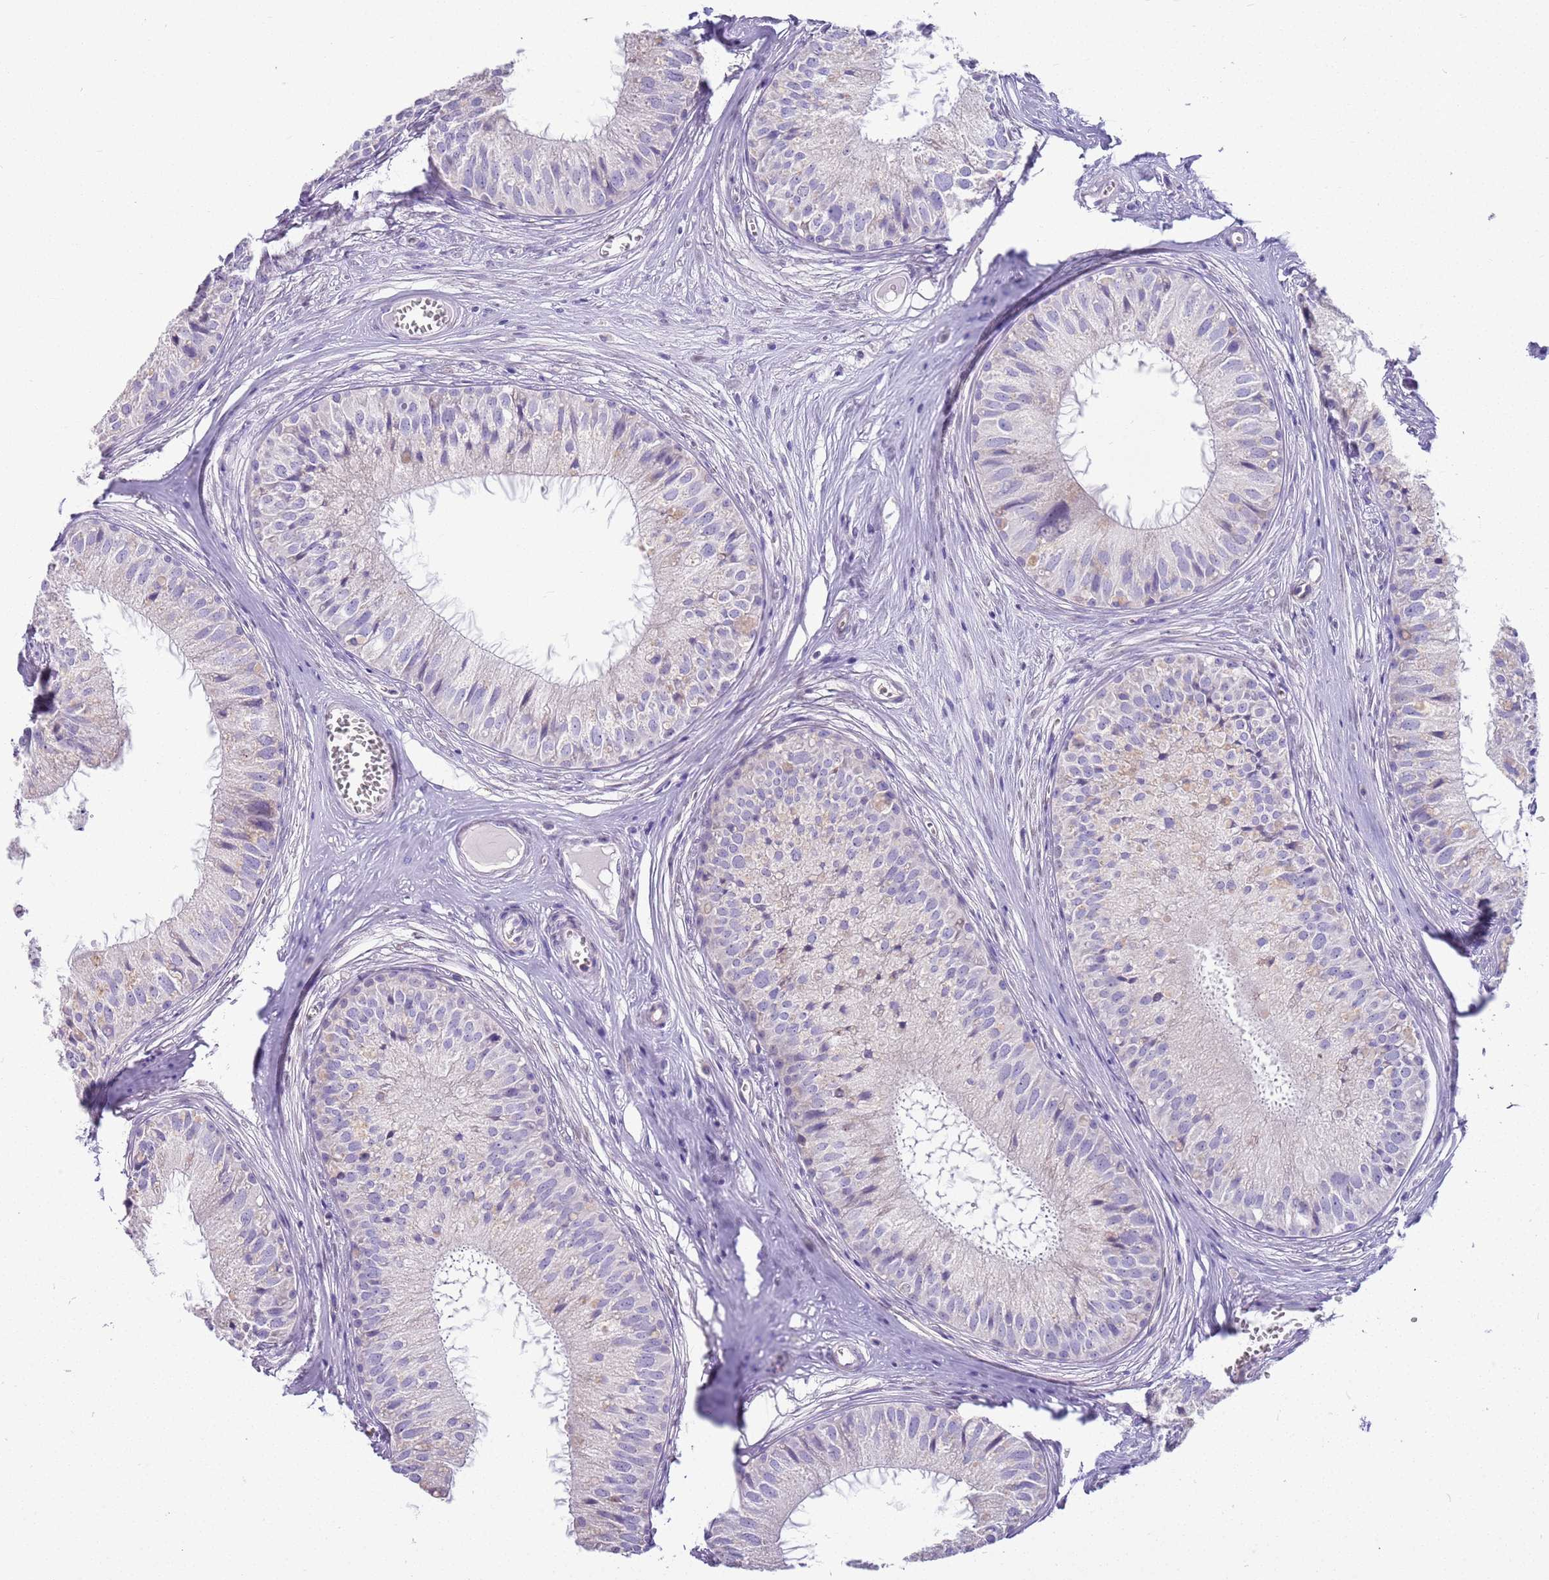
{"staining": {"intensity": "negative", "quantity": "none", "location": "none"}, "tissue": "epididymis", "cell_type": "Glandular cells", "image_type": "normal", "snomed": [{"axis": "morphology", "description": "Normal tissue, NOS"}, {"axis": "topography", "description": "Epididymis"}], "caption": "An immunohistochemistry micrograph of unremarkable epididymis is shown. There is no staining in glandular cells of epididymis.", "gene": "BRMS1L", "patient": {"sex": "male", "age": 36}}